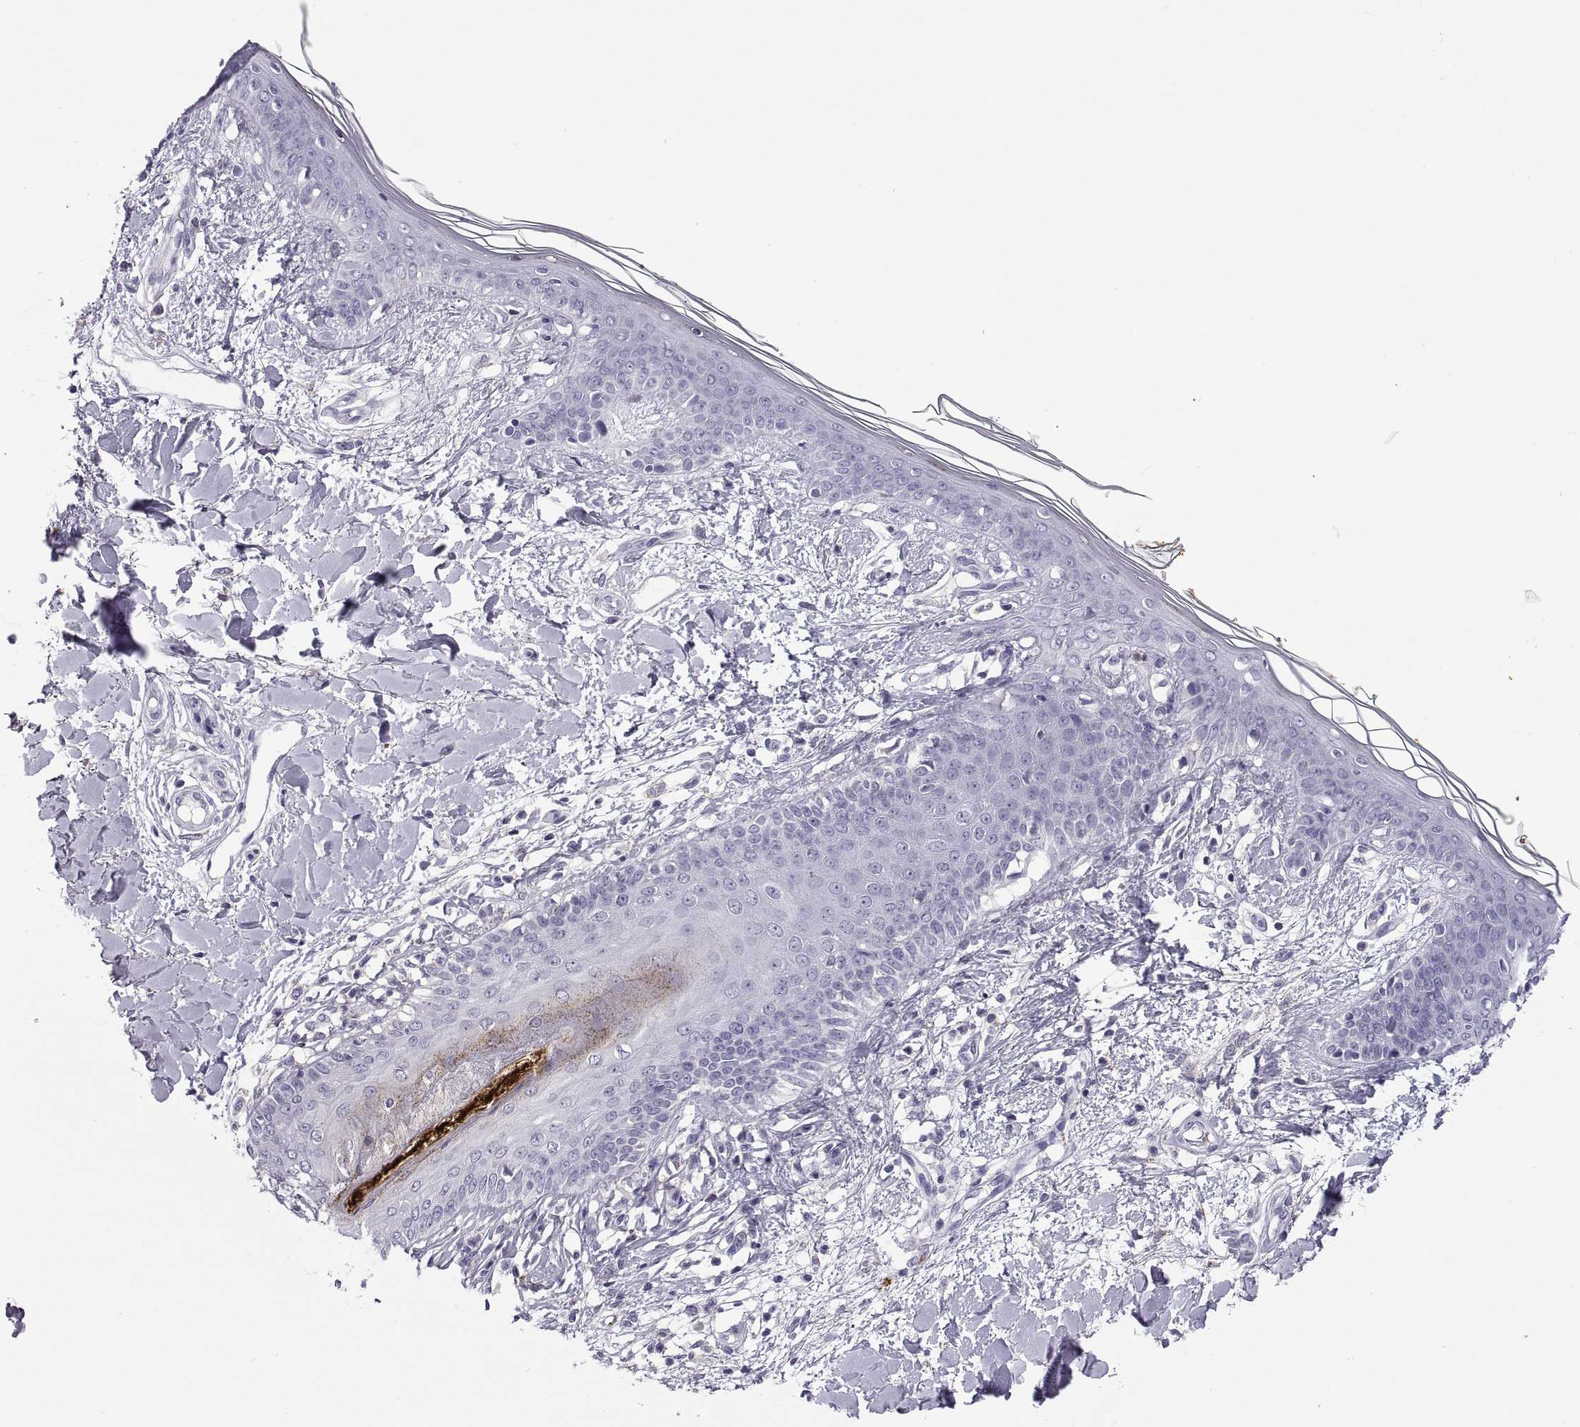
{"staining": {"intensity": "negative", "quantity": "none", "location": "none"}, "tissue": "skin", "cell_type": "Fibroblasts", "image_type": "normal", "snomed": [{"axis": "morphology", "description": "Normal tissue, NOS"}, {"axis": "topography", "description": "Skin"}], "caption": "Micrograph shows no protein positivity in fibroblasts of benign skin.", "gene": "RGS19", "patient": {"sex": "female", "age": 34}}